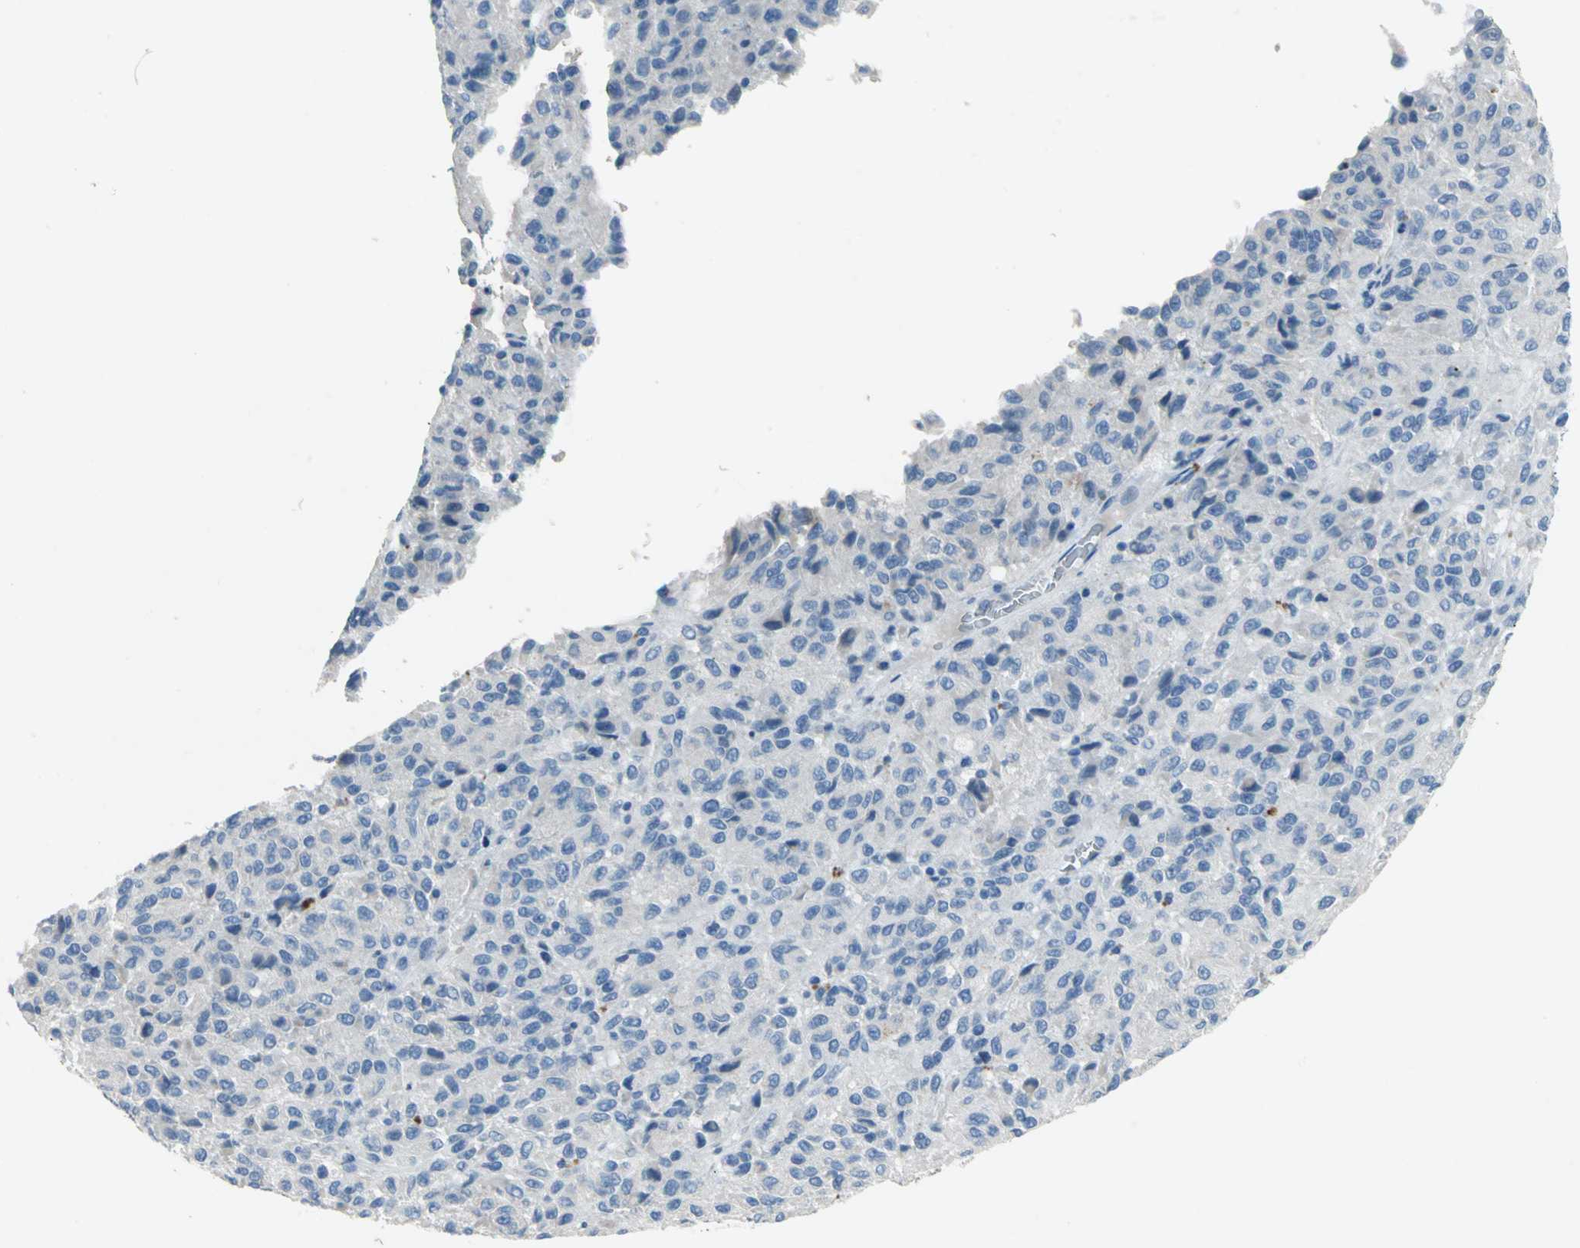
{"staining": {"intensity": "negative", "quantity": "none", "location": "none"}, "tissue": "melanoma", "cell_type": "Tumor cells", "image_type": "cancer", "snomed": [{"axis": "morphology", "description": "Malignant melanoma, Metastatic site"}, {"axis": "topography", "description": "Lung"}], "caption": "Human malignant melanoma (metastatic site) stained for a protein using IHC reveals no positivity in tumor cells.", "gene": "PTGDS", "patient": {"sex": "male", "age": 64}}